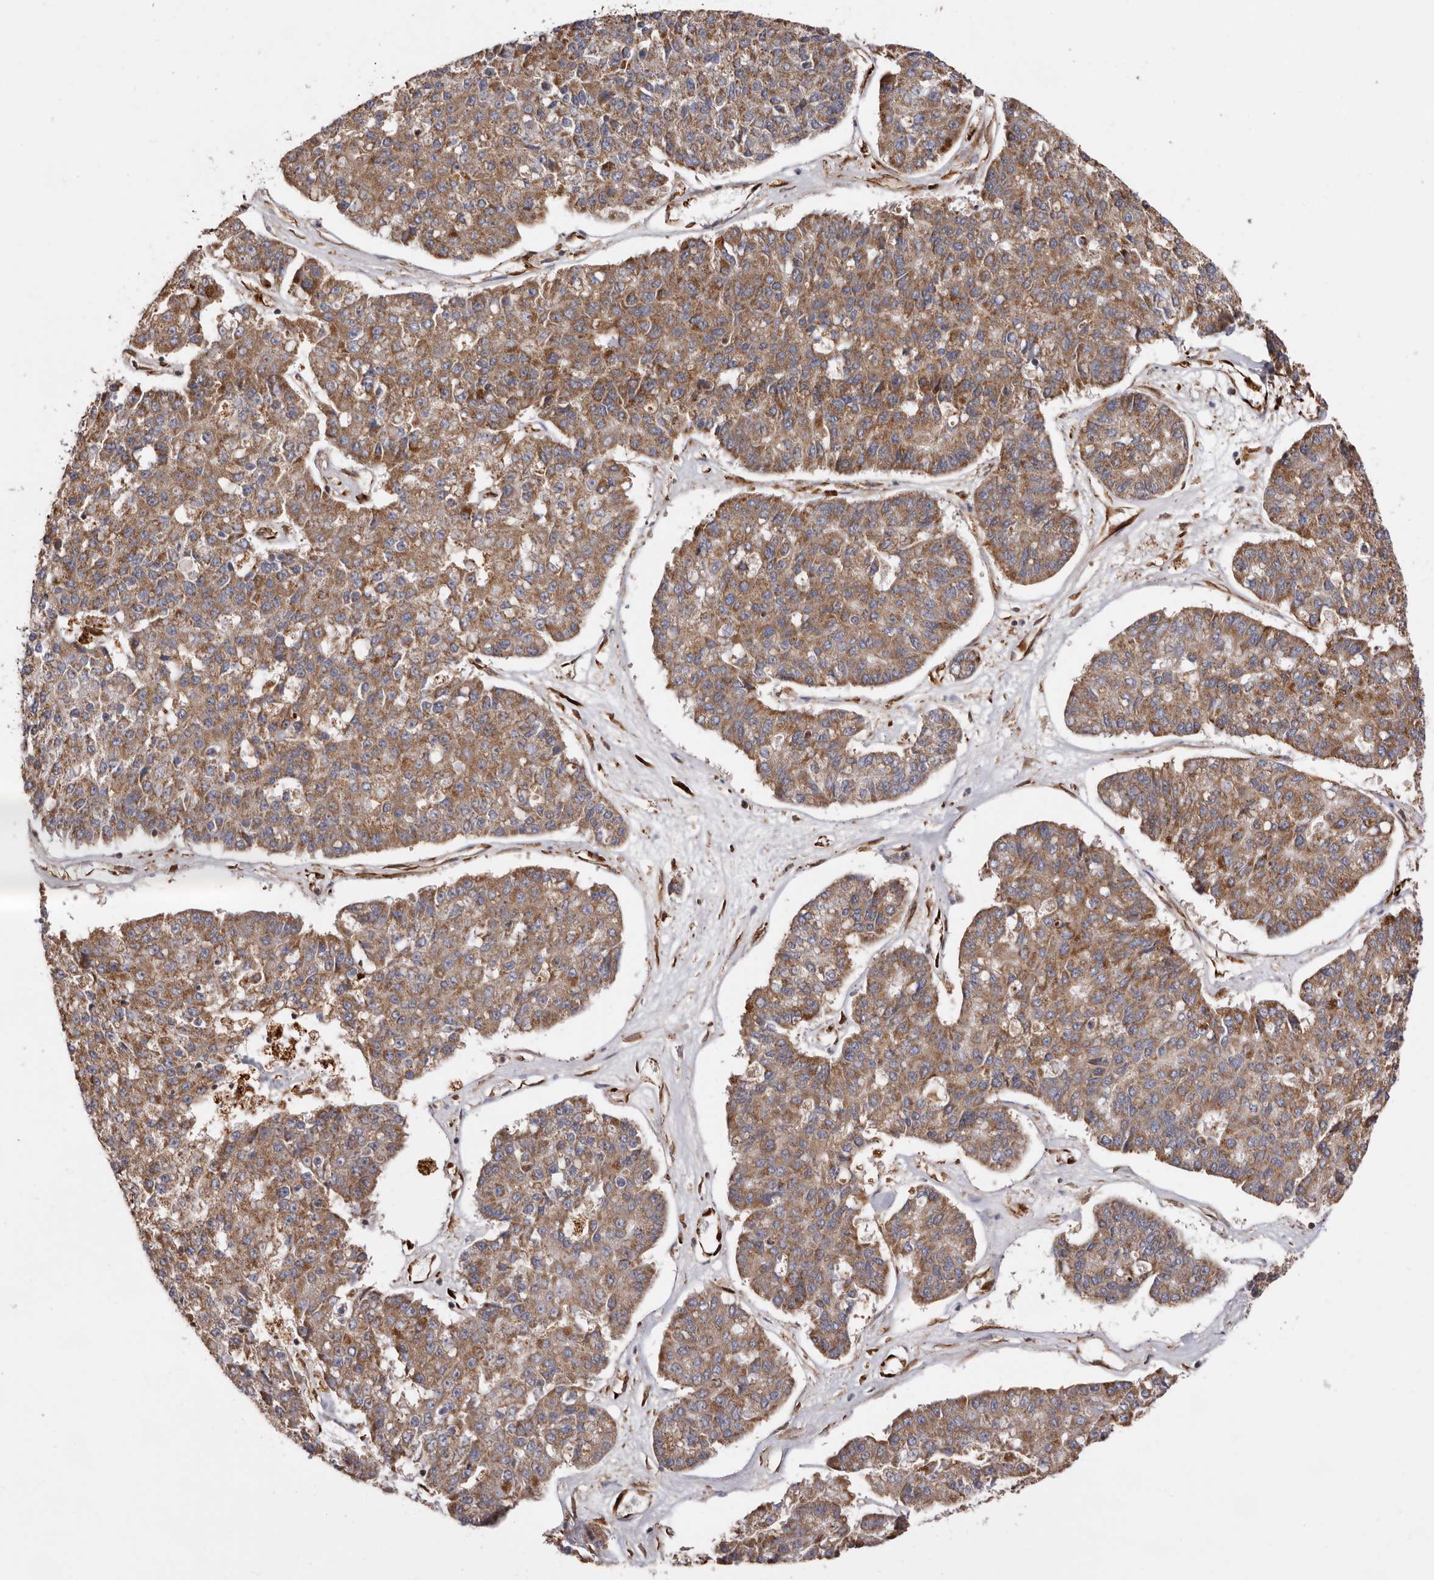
{"staining": {"intensity": "moderate", "quantity": ">75%", "location": "cytoplasmic/membranous"}, "tissue": "pancreatic cancer", "cell_type": "Tumor cells", "image_type": "cancer", "snomed": [{"axis": "morphology", "description": "Adenocarcinoma, NOS"}, {"axis": "topography", "description": "Pancreas"}], "caption": "Human pancreatic adenocarcinoma stained for a protein (brown) exhibits moderate cytoplasmic/membranous positive expression in about >75% of tumor cells.", "gene": "COQ8B", "patient": {"sex": "male", "age": 50}}